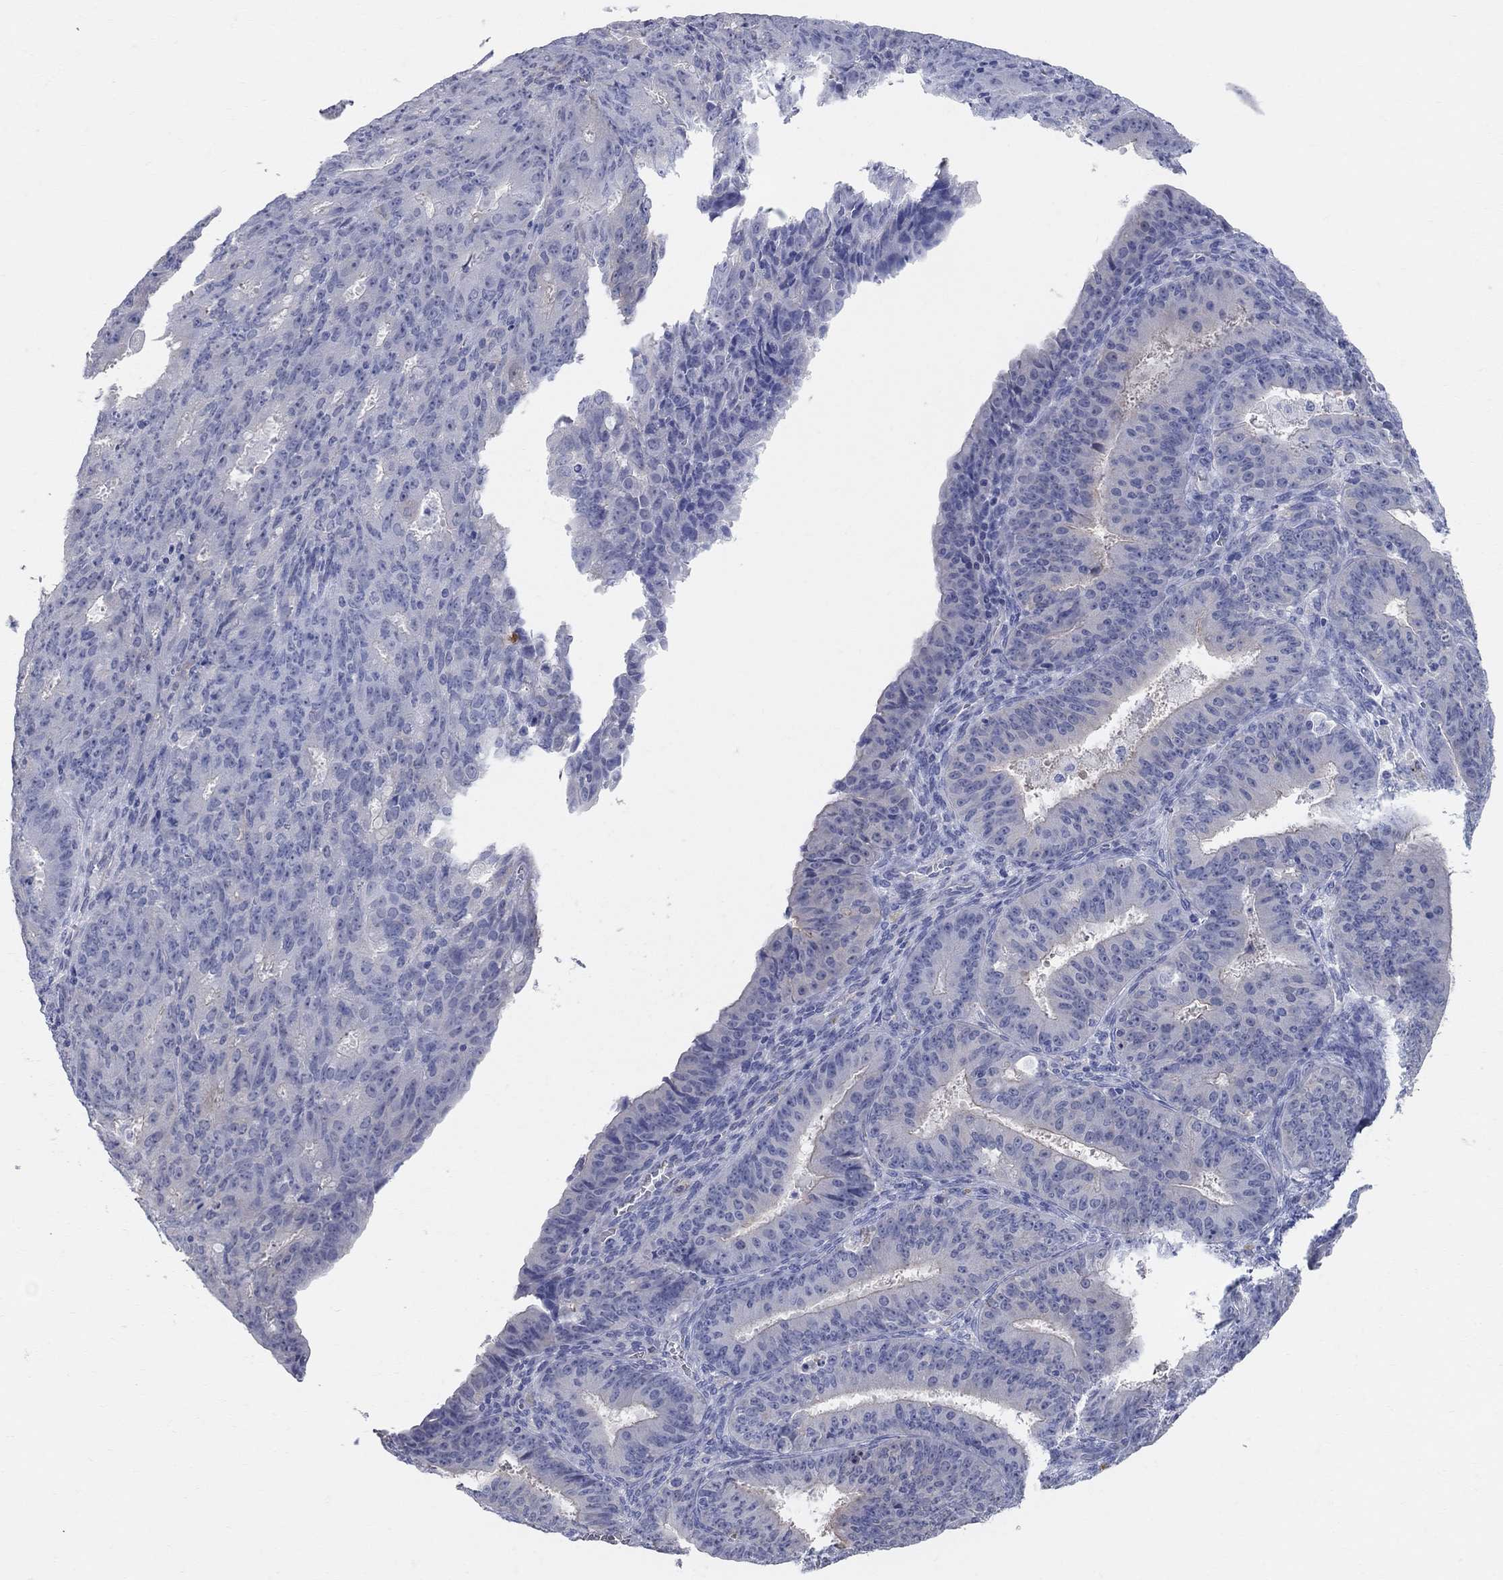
{"staining": {"intensity": "negative", "quantity": "none", "location": "none"}, "tissue": "ovarian cancer", "cell_type": "Tumor cells", "image_type": "cancer", "snomed": [{"axis": "morphology", "description": "Carcinoma, endometroid"}, {"axis": "topography", "description": "Ovary"}], "caption": "This photomicrograph is of endometroid carcinoma (ovarian) stained with immunohistochemistry to label a protein in brown with the nuclei are counter-stained blue. There is no staining in tumor cells.", "gene": "AOX1", "patient": {"sex": "female", "age": 42}}